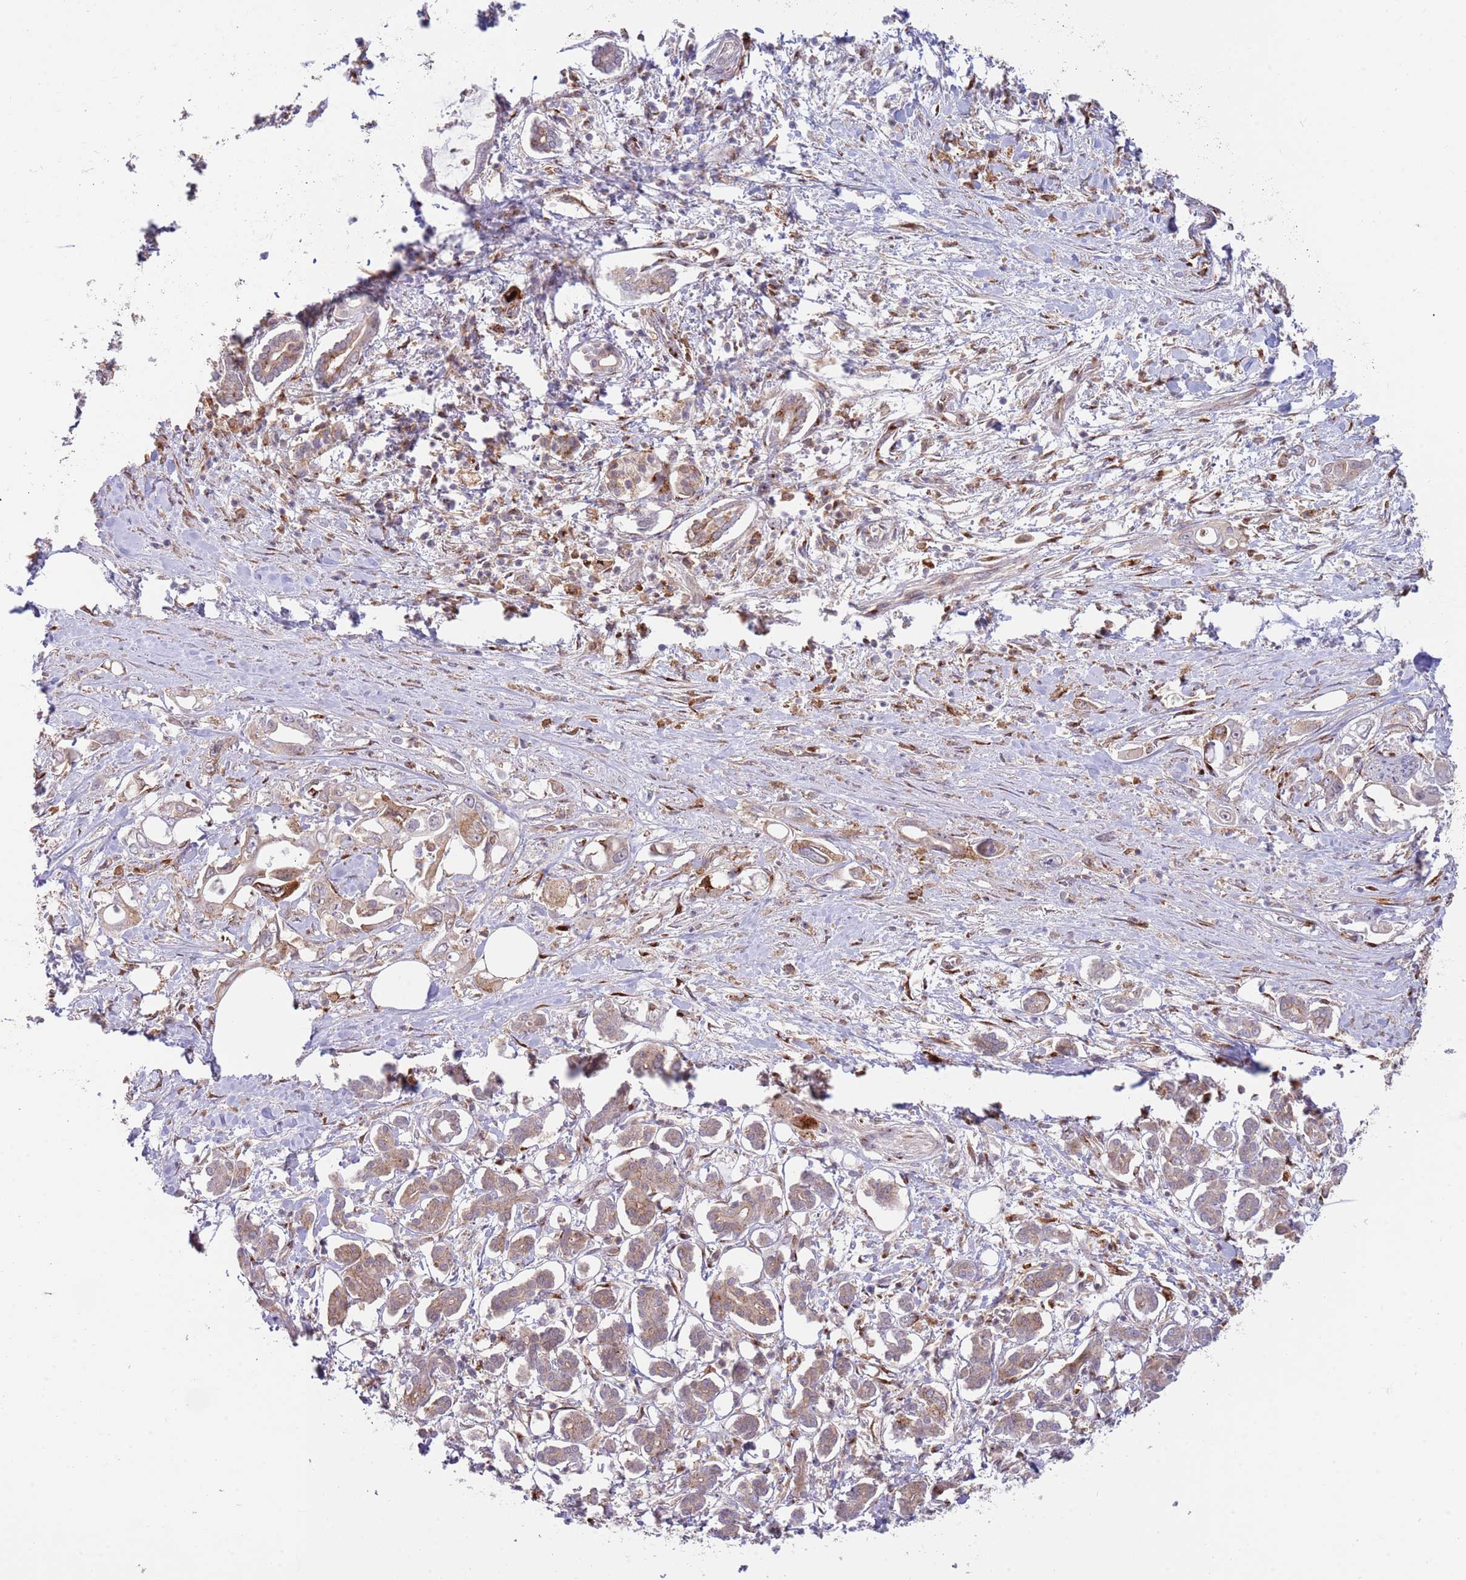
{"staining": {"intensity": "moderate", "quantity": ">75%", "location": "cytoplasmic/membranous"}, "tissue": "pancreatic cancer", "cell_type": "Tumor cells", "image_type": "cancer", "snomed": [{"axis": "morphology", "description": "Adenocarcinoma, NOS"}, {"axis": "topography", "description": "Pancreas"}], "caption": "High-power microscopy captured an immunohistochemistry (IHC) image of pancreatic adenocarcinoma, revealing moderate cytoplasmic/membranous staining in approximately >75% of tumor cells. (IHC, brightfield microscopy, high magnification).", "gene": "BTBD7", "patient": {"sex": "male", "age": 61}}